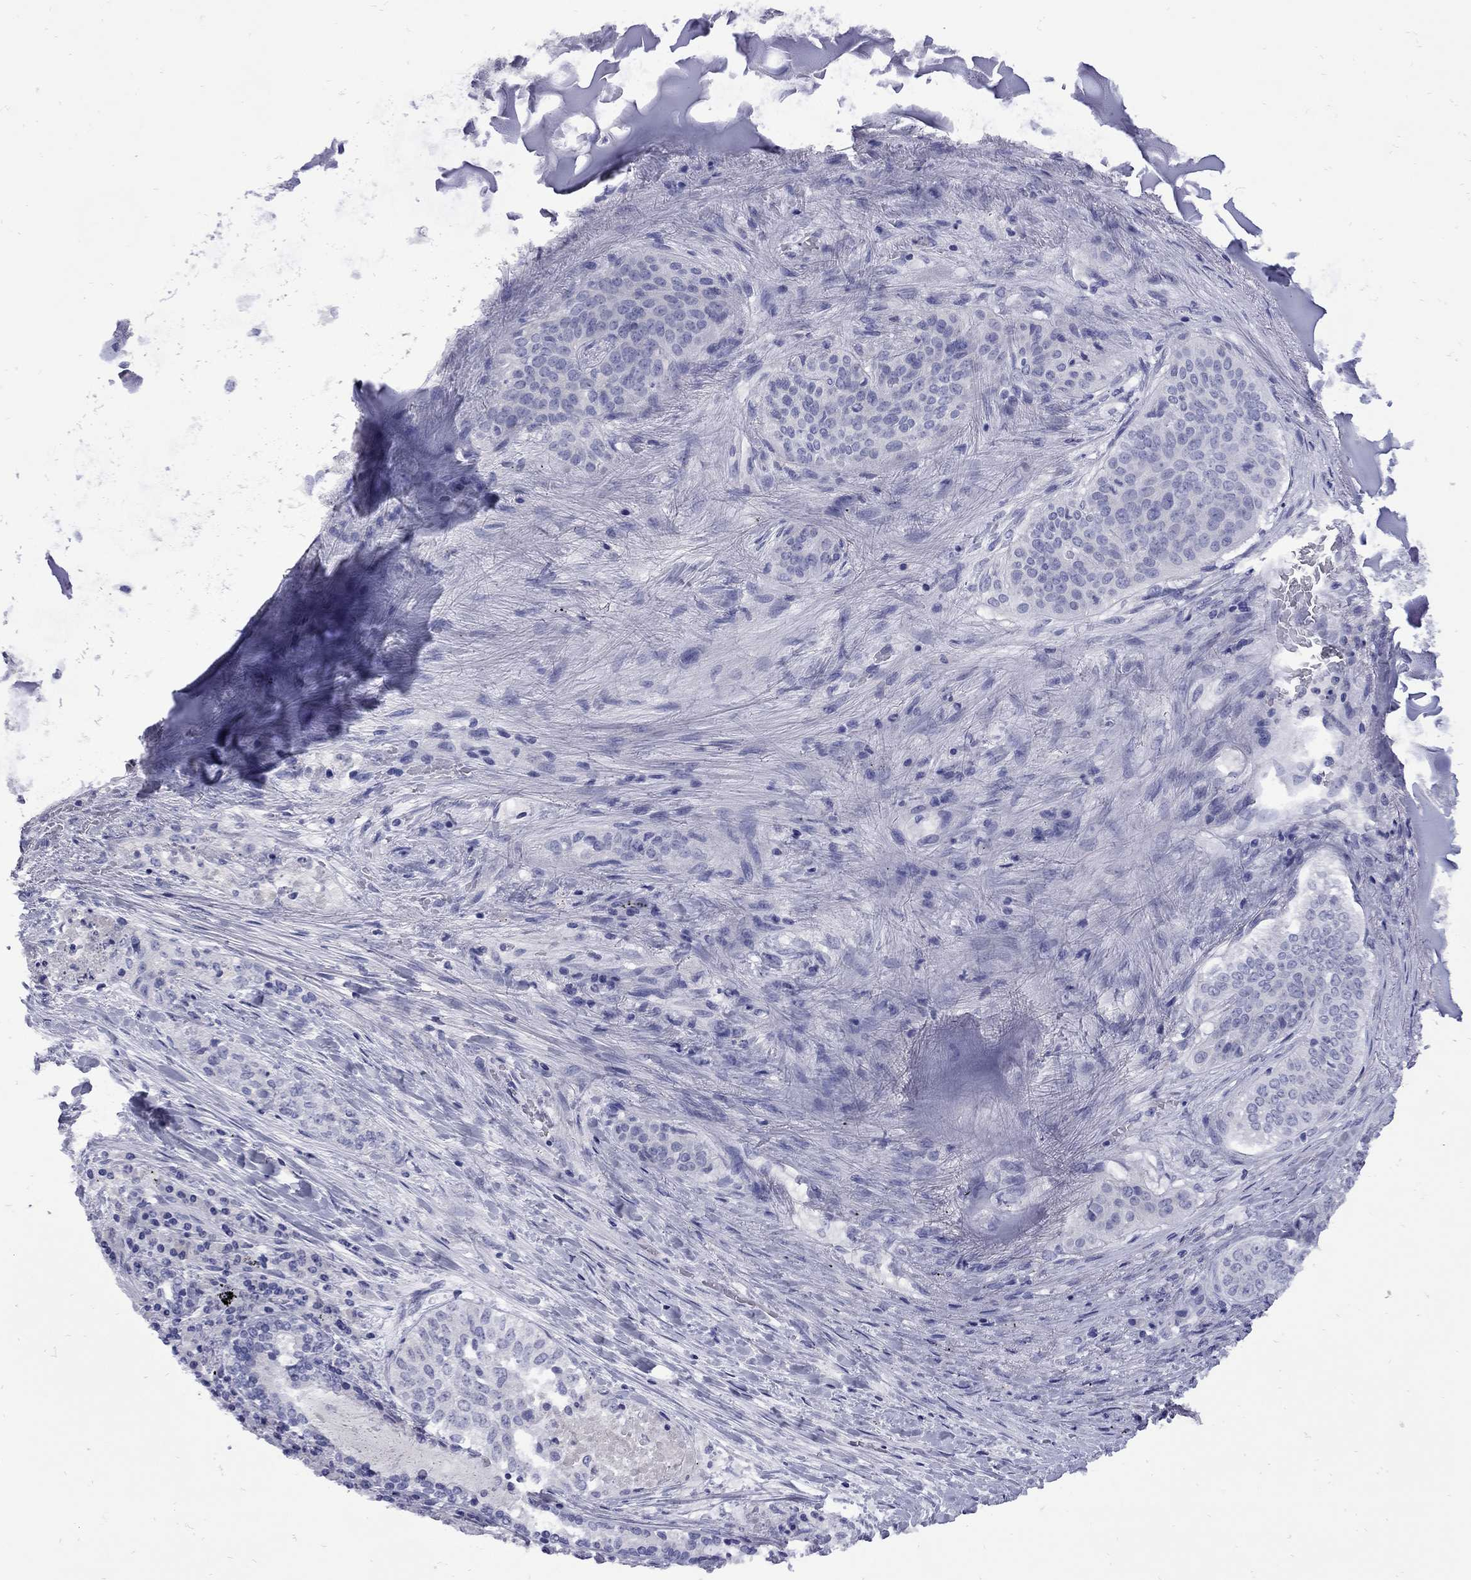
{"staining": {"intensity": "negative", "quantity": "none", "location": "none"}, "tissue": "lung cancer", "cell_type": "Tumor cells", "image_type": "cancer", "snomed": [{"axis": "morphology", "description": "Squamous cell carcinoma, NOS"}, {"axis": "topography", "description": "Lung"}], "caption": "Immunohistochemical staining of human lung squamous cell carcinoma demonstrates no significant positivity in tumor cells. (DAB IHC visualized using brightfield microscopy, high magnification).", "gene": "EPPIN", "patient": {"sex": "male", "age": 64}}